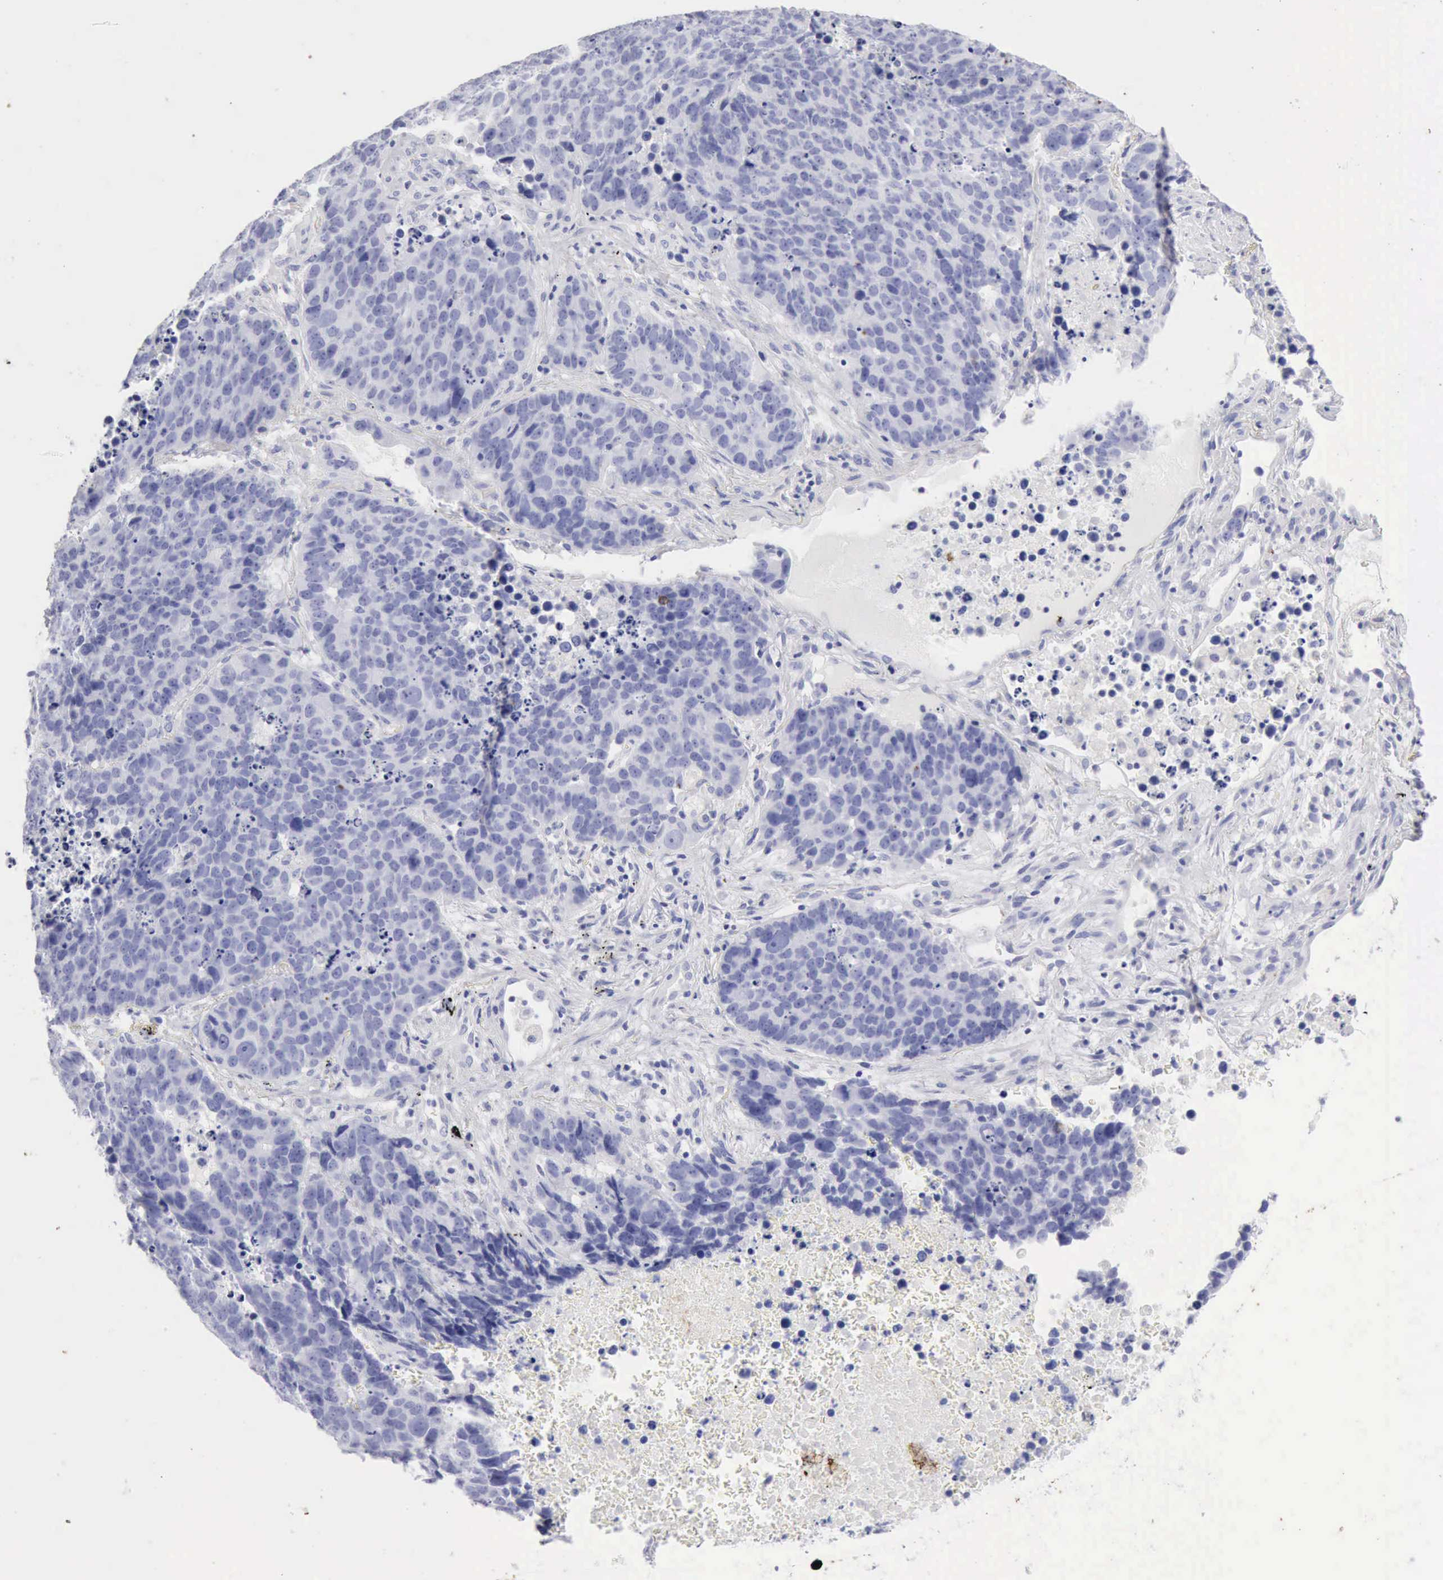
{"staining": {"intensity": "negative", "quantity": "none", "location": "none"}, "tissue": "lung cancer", "cell_type": "Tumor cells", "image_type": "cancer", "snomed": [{"axis": "morphology", "description": "Carcinoid, malignant, NOS"}, {"axis": "topography", "description": "Lung"}], "caption": "IHC of human lung cancer (carcinoid (malignant)) exhibits no positivity in tumor cells. (DAB (3,3'-diaminobenzidine) immunohistochemistry (IHC), high magnification).", "gene": "KRT10", "patient": {"sex": "male", "age": 60}}